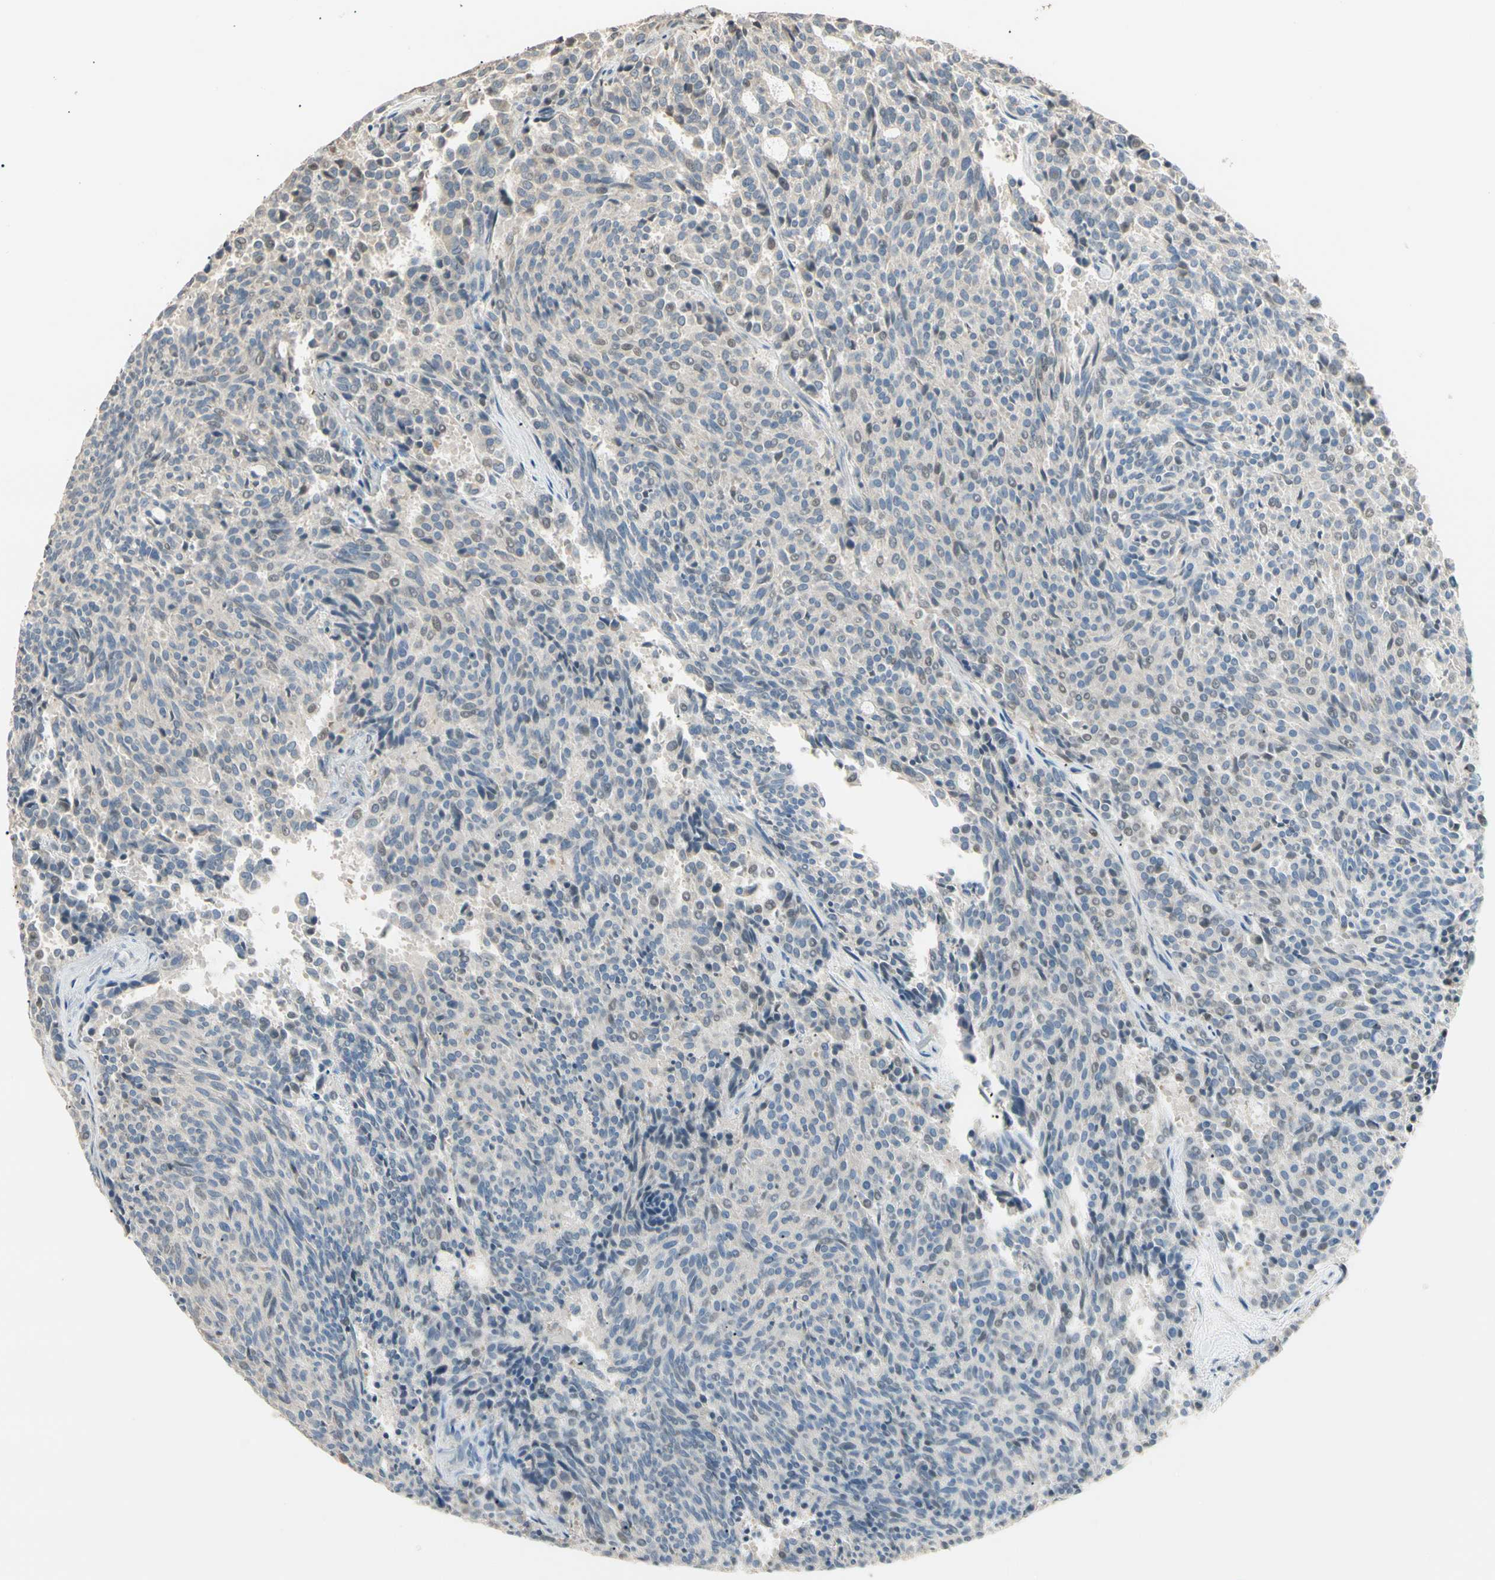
{"staining": {"intensity": "weak", "quantity": "<25%", "location": "nuclear"}, "tissue": "carcinoid", "cell_type": "Tumor cells", "image_type": "cancer", "snomed": [{"axis": "morphology", "description": "Carcinoid, malignant, NOS"}, {"axis": "topography", "description": "Pancreas"}], "caption": "Image shows no significant protein staining in tumor cells of carcinoid. (Stains: DAB (3,3'-diaminobenzidine) immunohistochemistry with hematoxylin counter stain, Microscopy: brightfield microscopy at high magnification).", "gene": "GNE", "patient": {"sex": "female", "age": 54}}